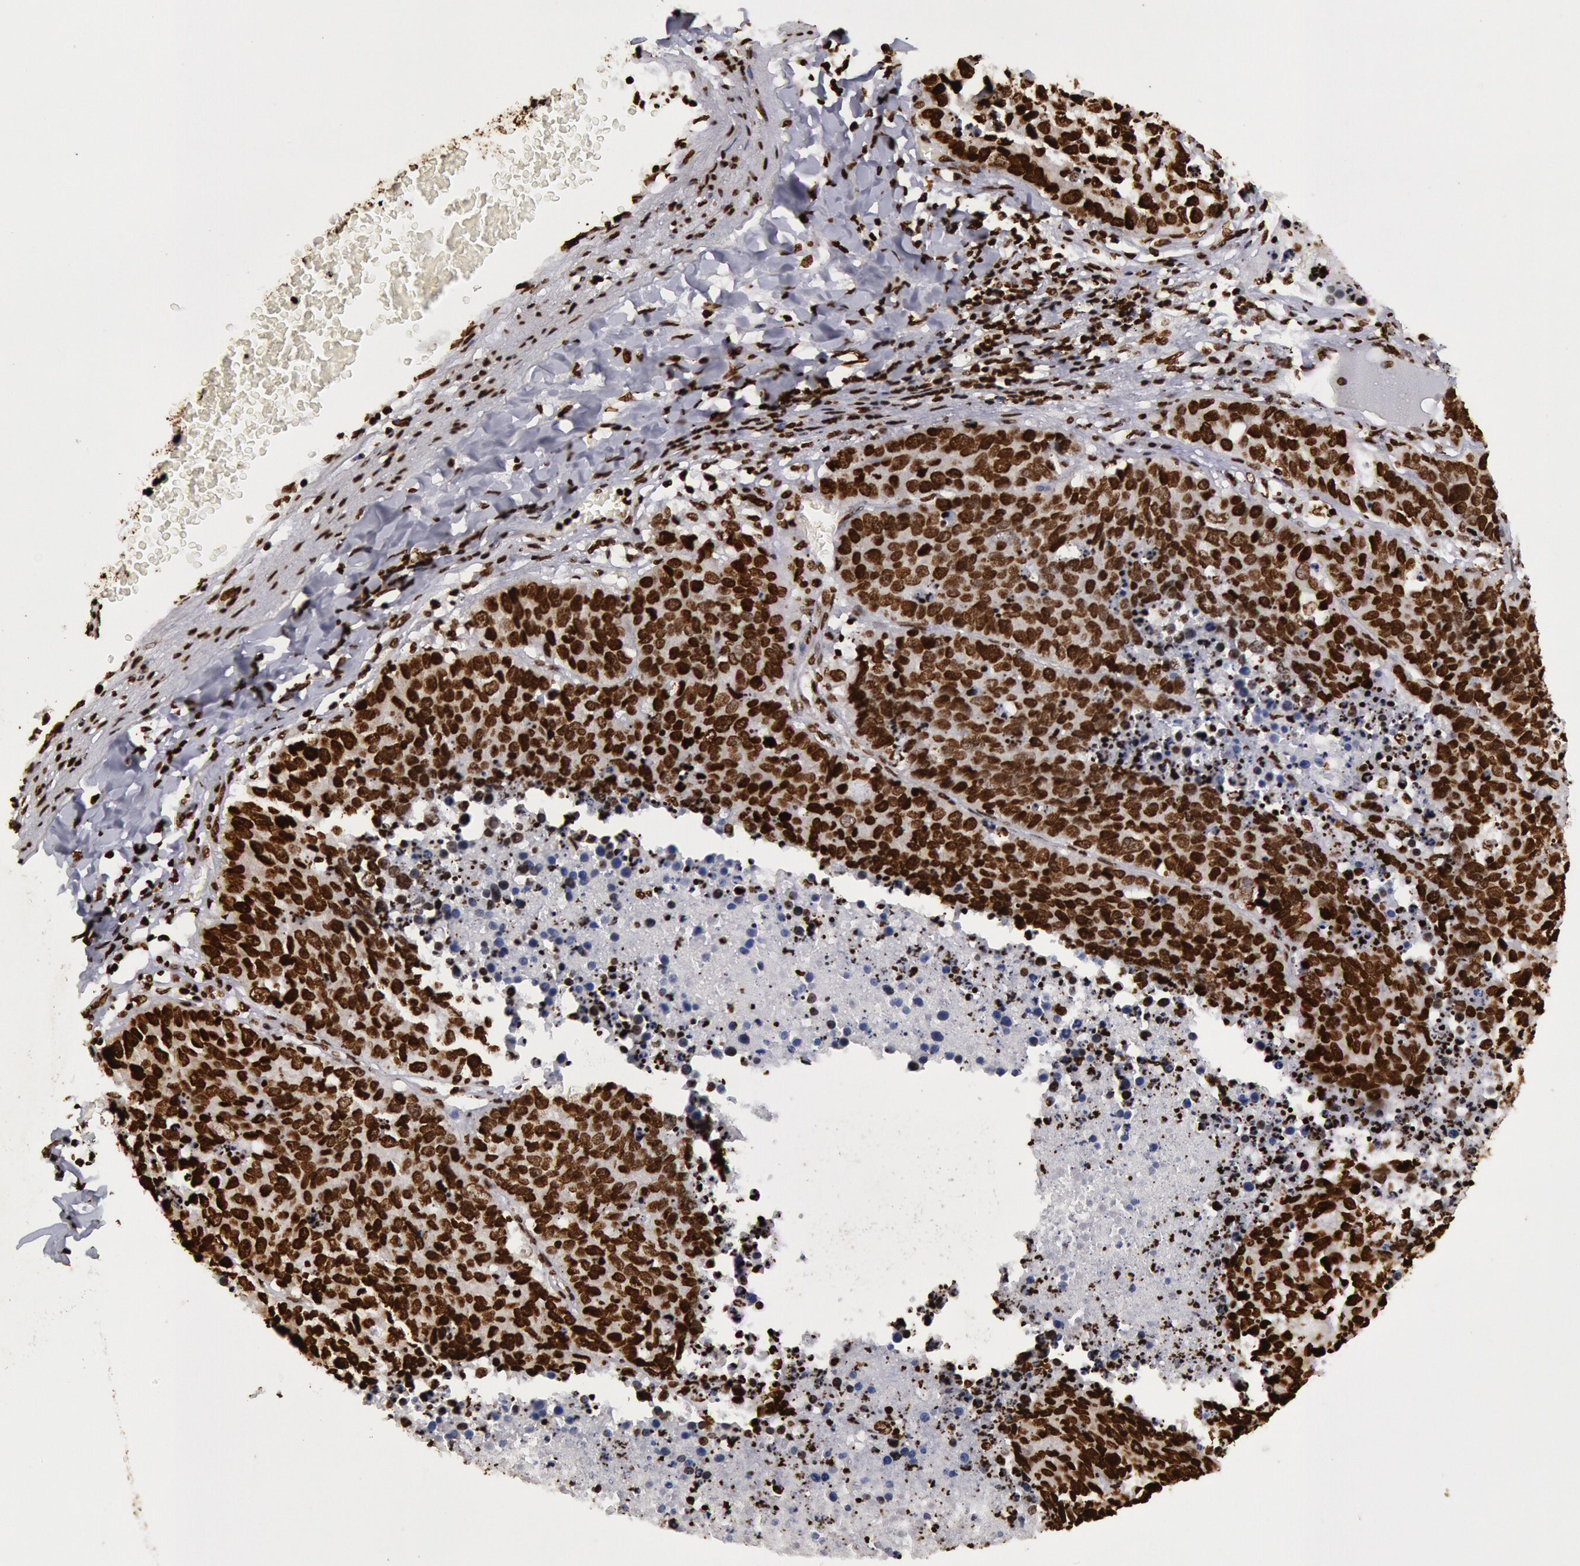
{"staining": {"intensity": "strong", "quantity": ">75%", "location": "nuclear"}, "tissue": "lung cancer", "cell_type": "Tumor cells", "image_type": "cancer", "snomed": [{"axis": "morphology", "description": "Carcinoid, malignant, NOS"}, {"axis": "topography", "description": "Lung"}], "caption": "Lung cancer (carcinoid (malignant)) tissue exhibits strong nuclear expression in about >75% of tumor cells", "gene": "H3-4", "patient": {"sex": "male", "age": 60}}